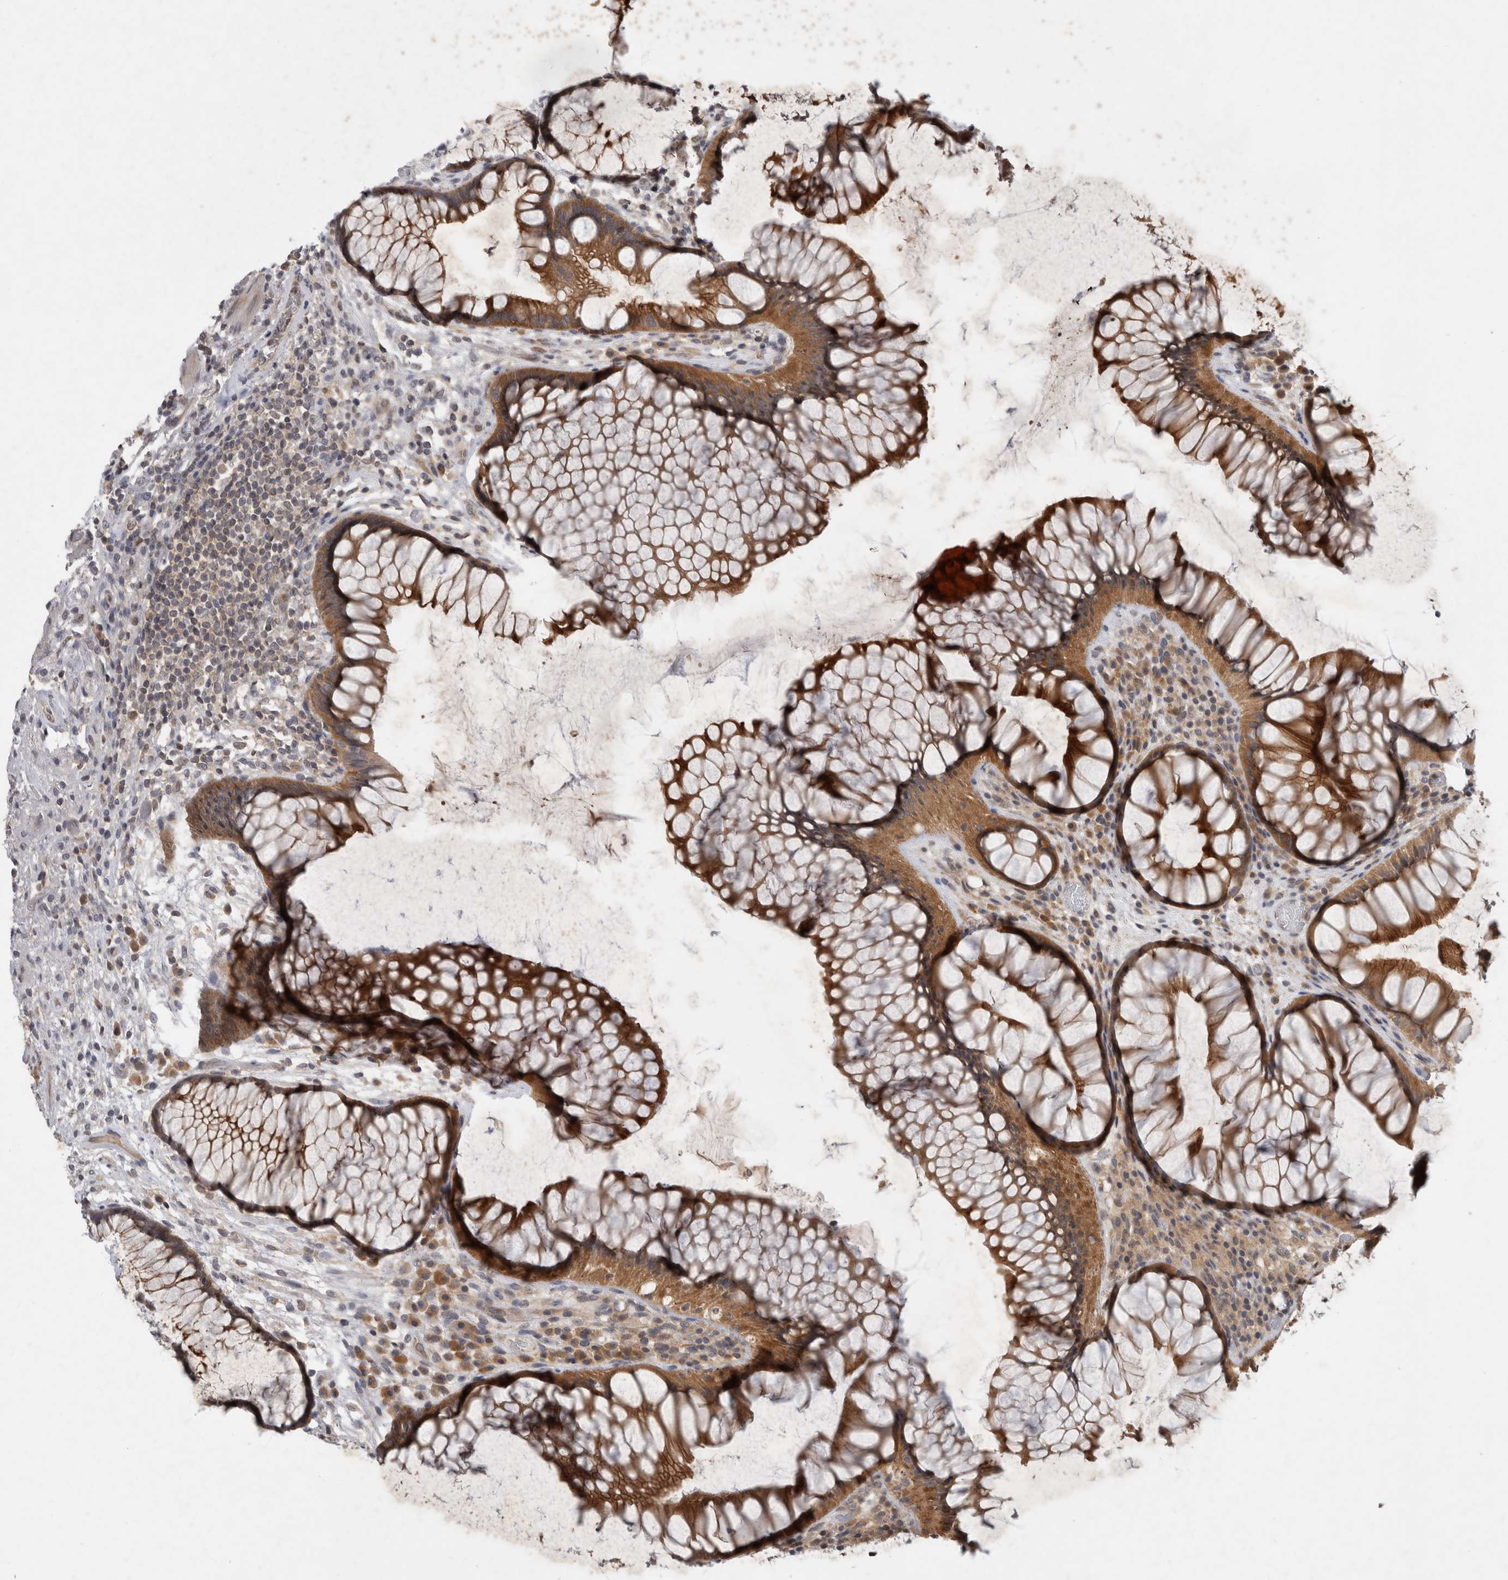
{"staining": {"intensity": "moderate", "quantity": ">75%", "location": "cytoplasmic/membranous"}, "tissue": "rectum", "cell_type": "Glandular cells", "image_type": "normal", "snomed": [{"axis": "morphology", "description": "Normal tissue, NOS"}, {"axis": "topography", "description": "Rectum"}], "caption": "Moderate cytoplasmic/membranous staining for a protein is seen in about >75% of glandular cells of normal rectum using immunohistochemistry (IHC).", "gene": "AASDHPPT", "patient": {"sex": "male", "age": 51}}